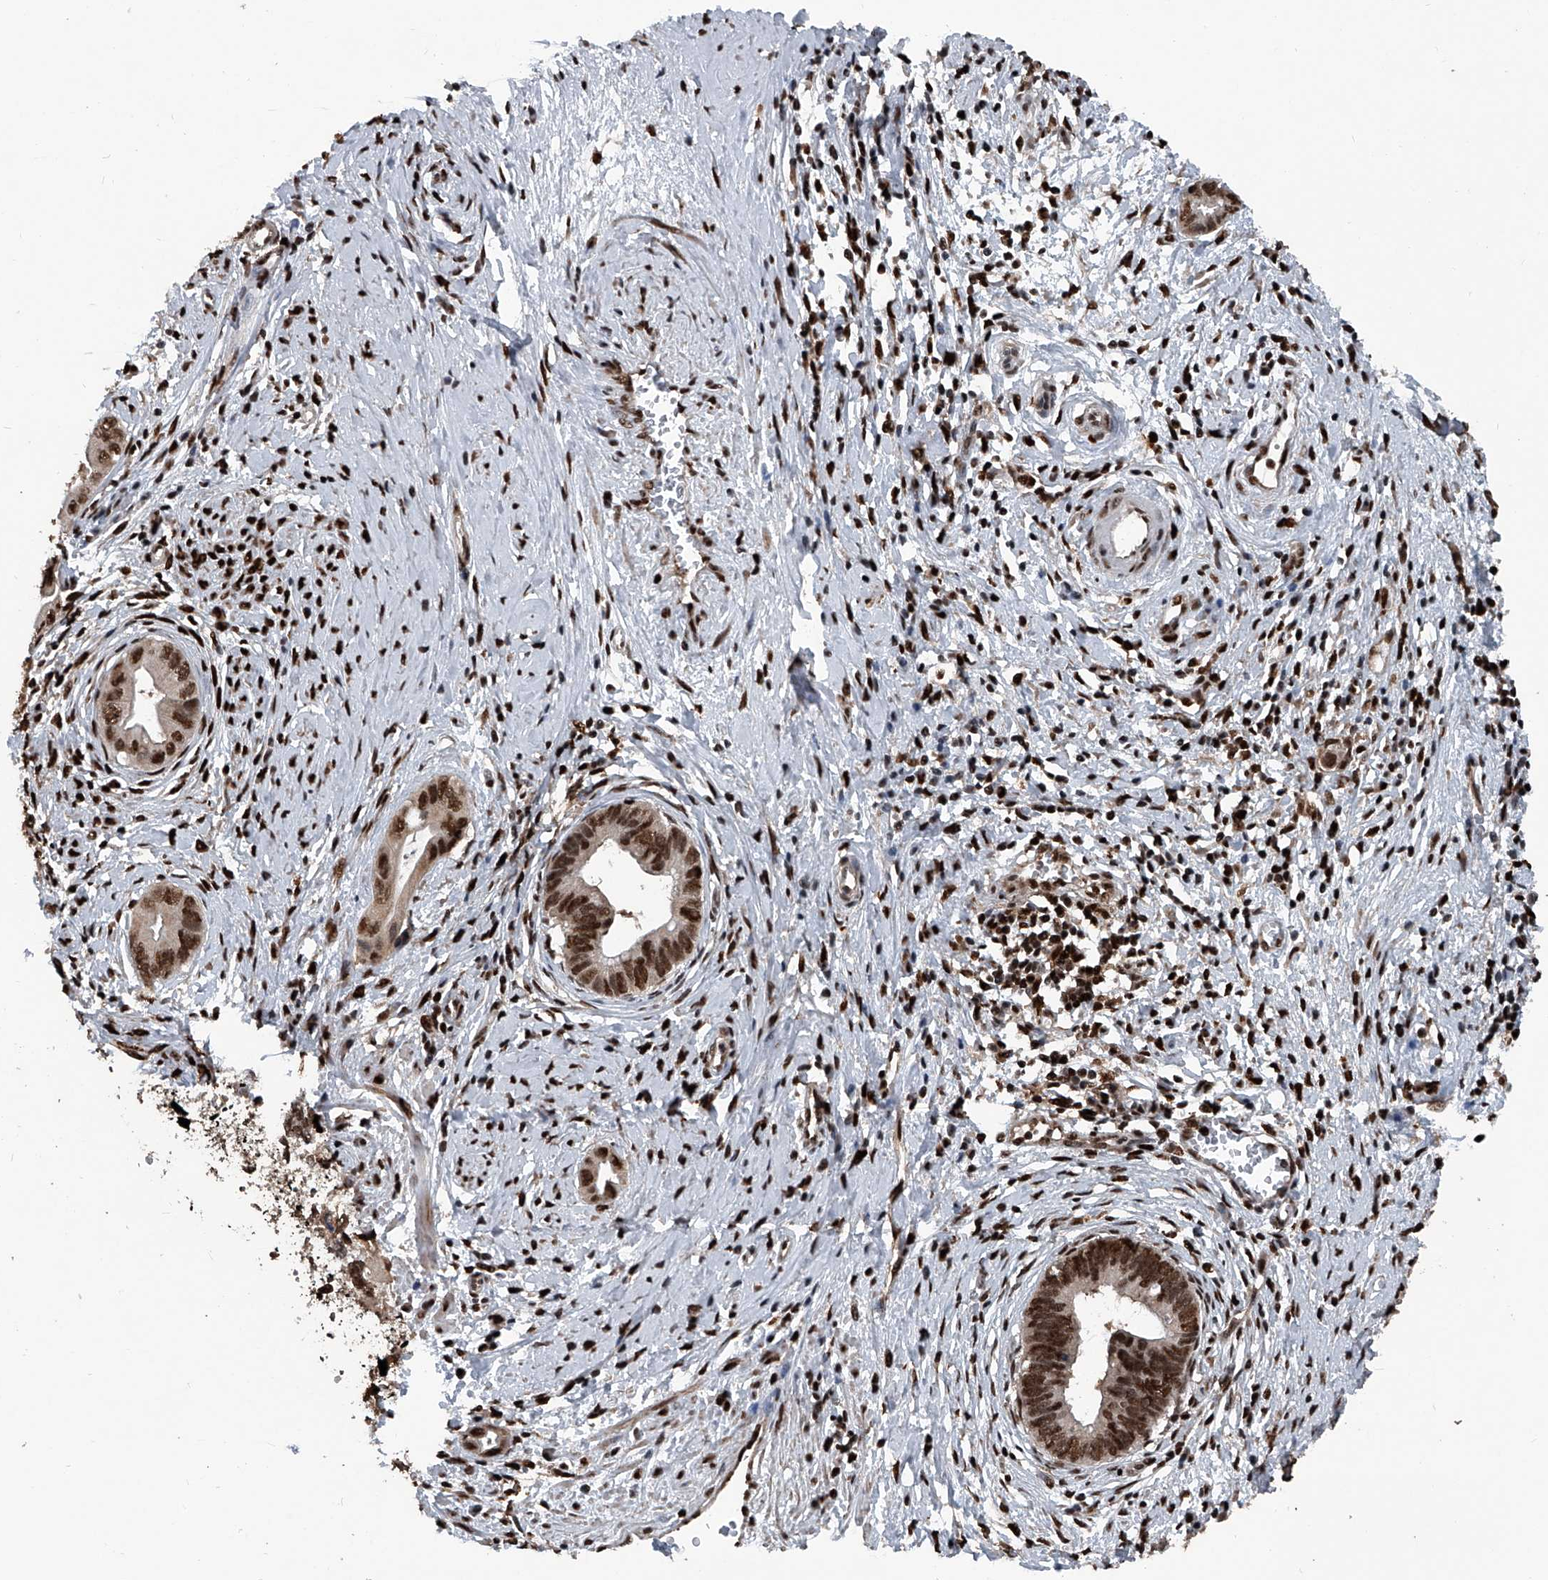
{"staining": {"intensity": "strong", "quantity": ">75%", "location": "nuclear"}, "tissue": "cervical cancer", "cell_type": "Tumor cells", "image_type": "cancer", "snomed": [{"axis": "morphology", "description": "Adenocarcinoma, NOS"}, {"axis": "topography", "description": "Cervix"}], "caption": "Cervical cancer tissue demonstrates strong nuclear staining in about >75% of tumor cells, visualized by immunohistochemistry.", "gene": "FKBP5", "patient": {"sex": "female", "age": 44}}